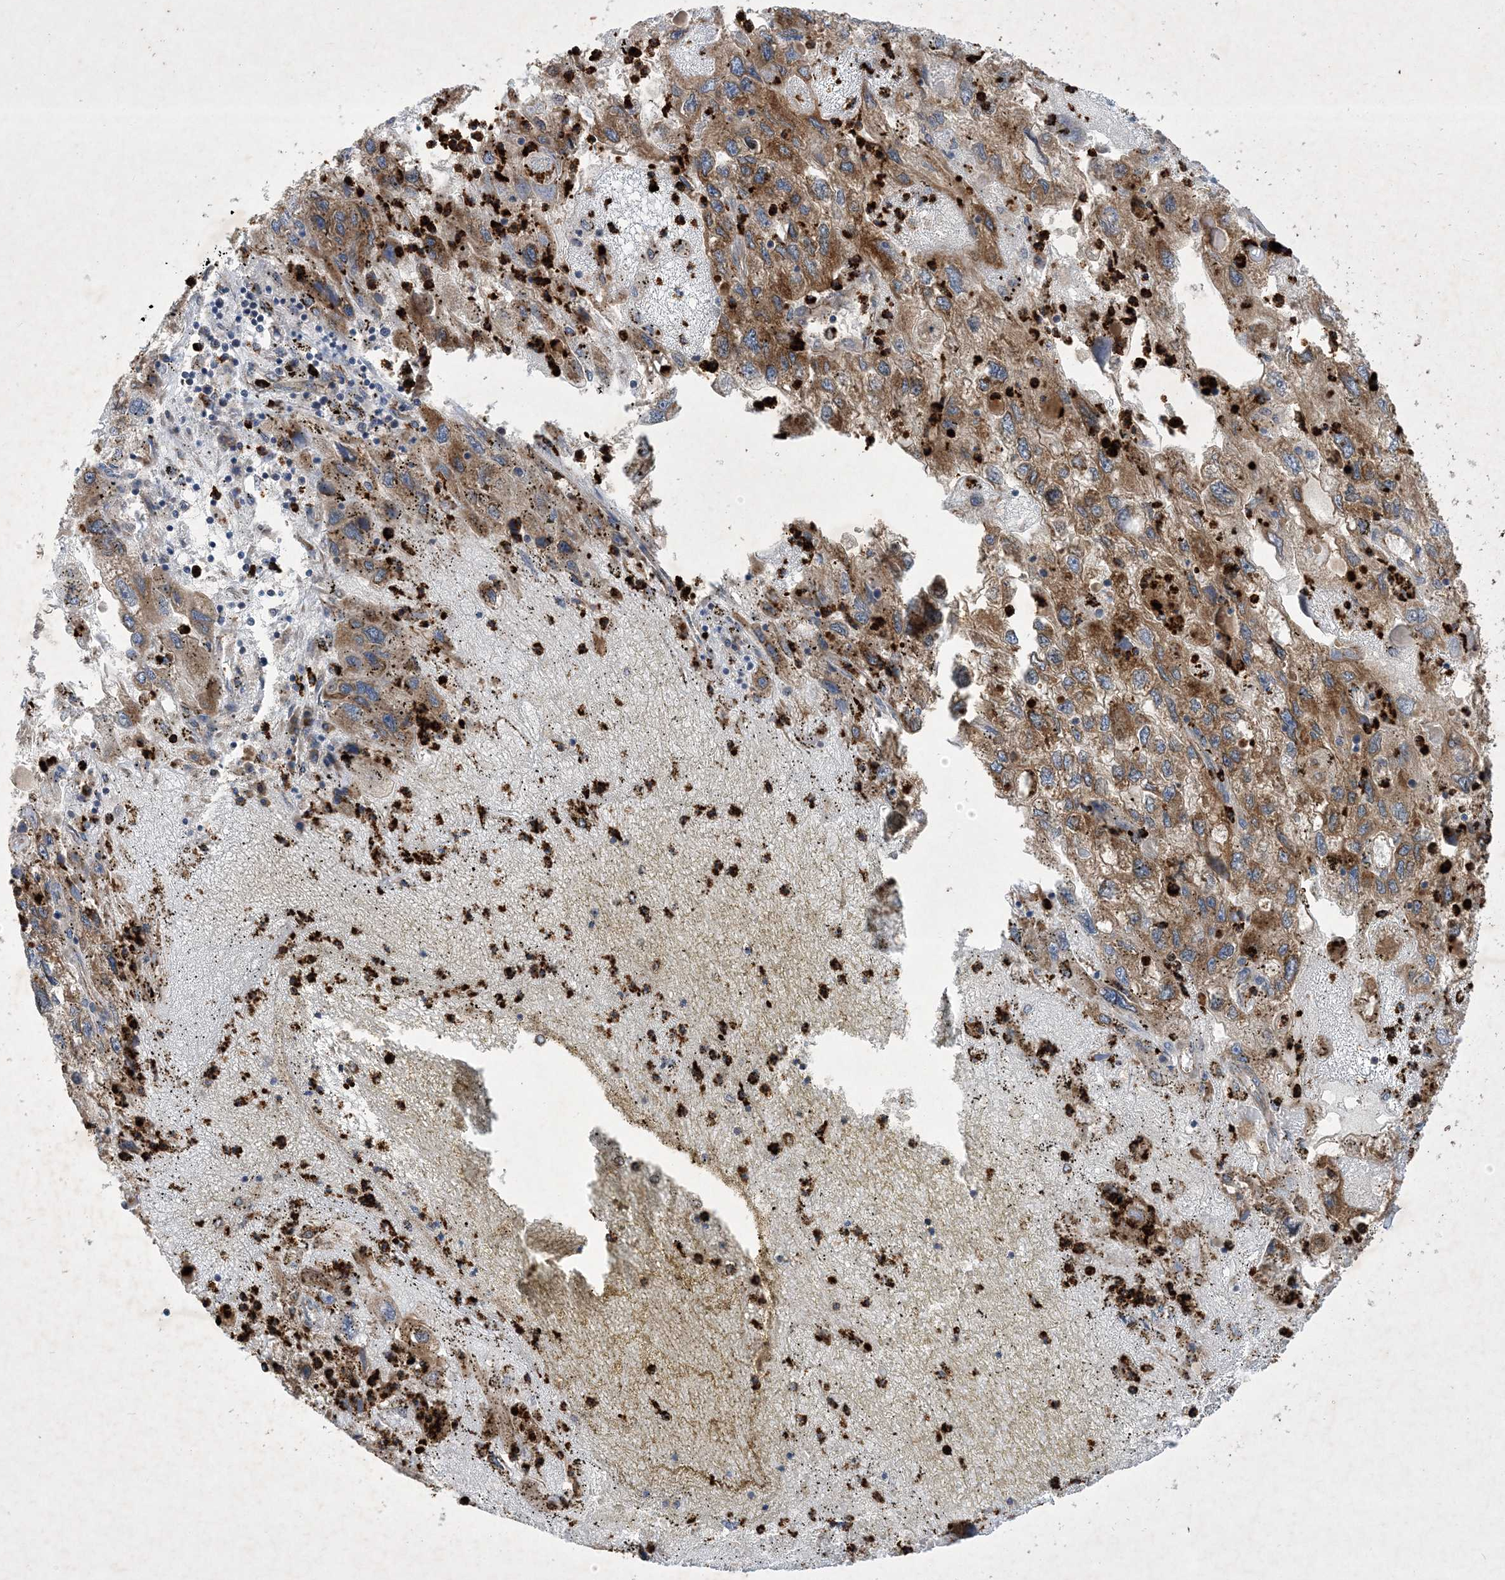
{"staining": {"intensity": "moderate", "quantity": ">75%", "location": "cytoplasmic/membranous"}, "tissue": "endometrial cancer", "cell_type": "Tumor cells", "image_type": "cancer", "snomed": [{"axis": "morphology", "description": "Adenocarcinoma, NOS"}, {"axis": "topography", "description": "Endometrium"}], "caption": "The image reveals a brown stain indicating the presence of a protein in the cytoplasmic/membranous of tumor cells in endometrial cancer.", "gene": "OTOP1", "patient": {"sex": "female", "age": 49}}